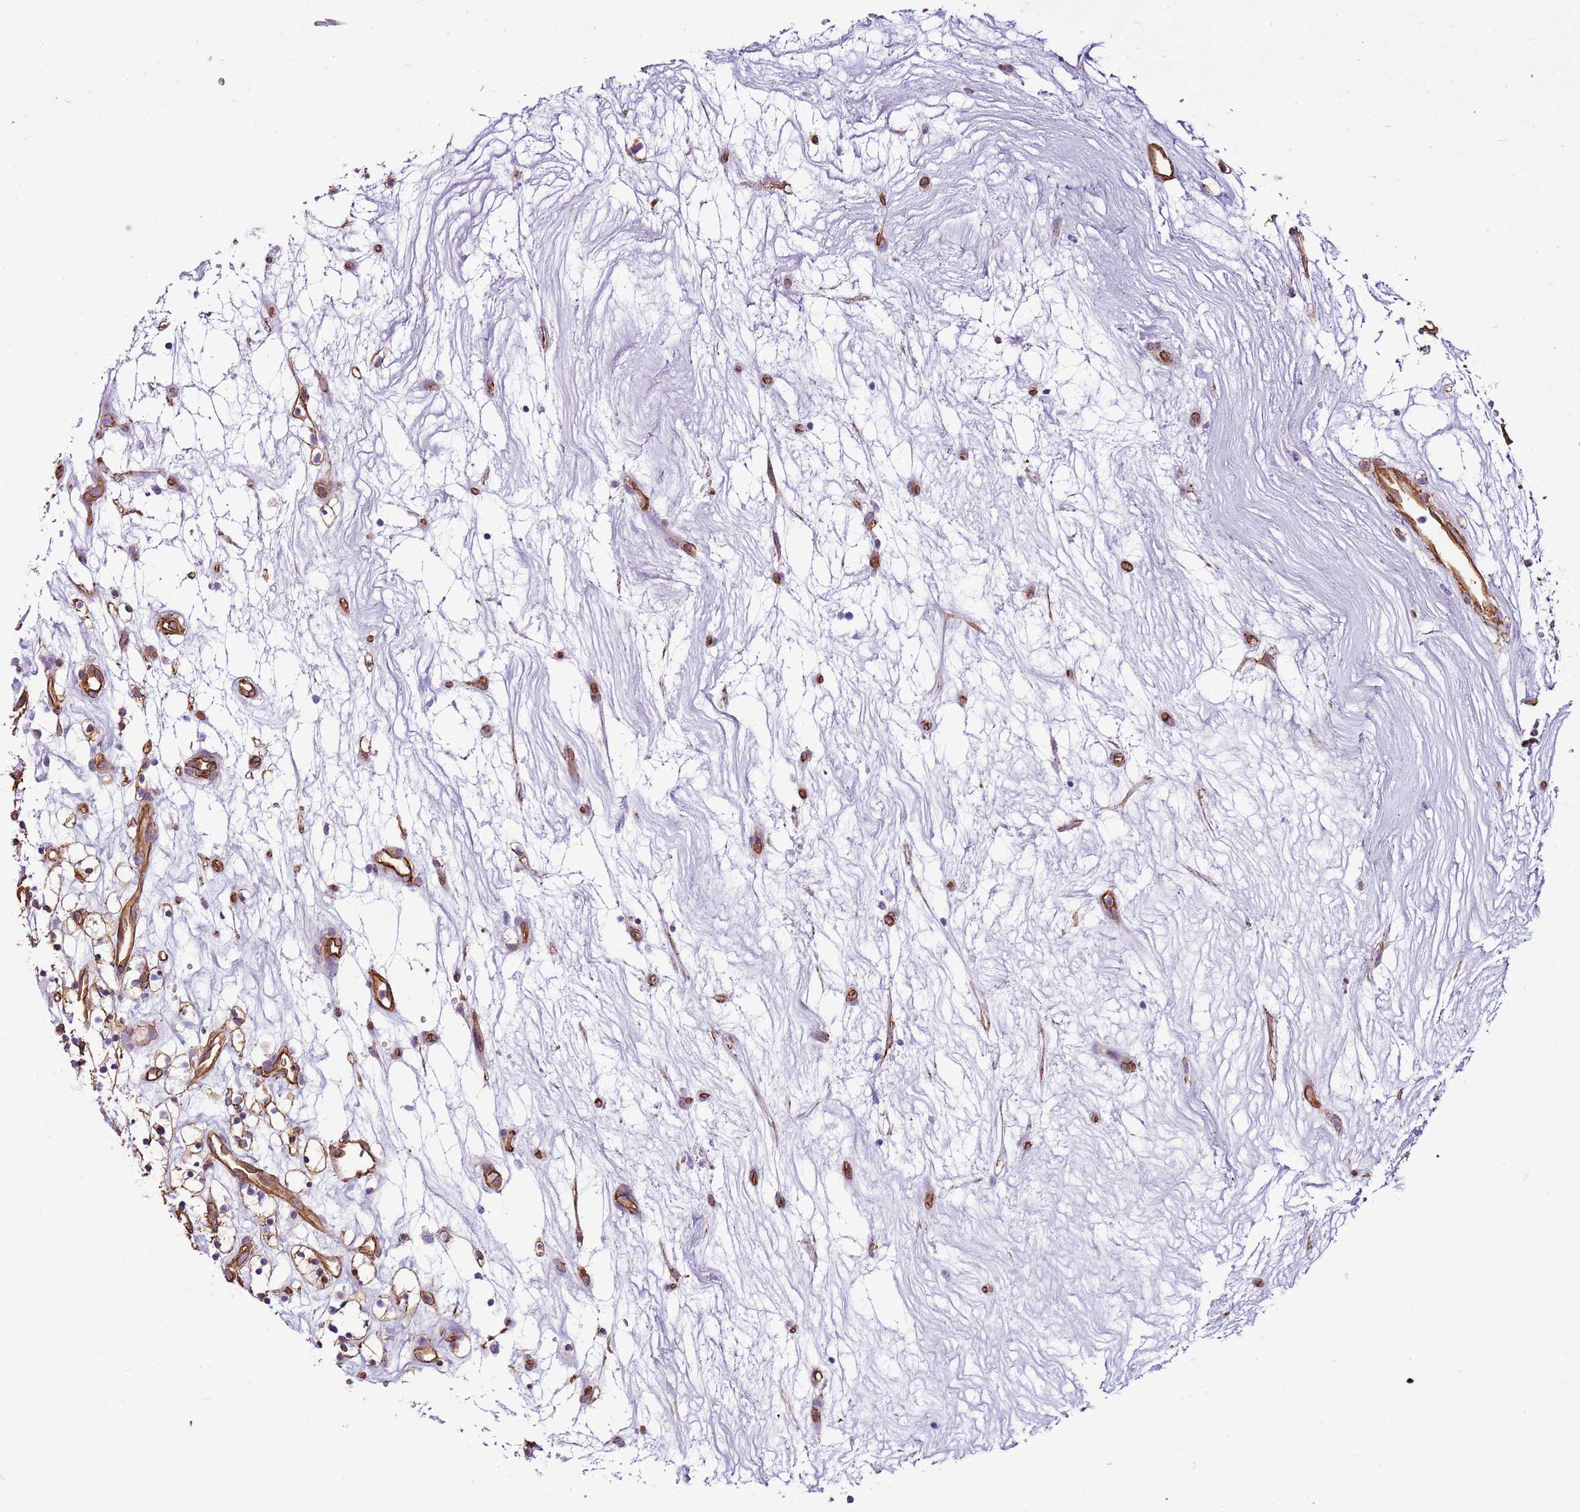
{"staining": {"intensity": "moderate", "quantity": "<25%", "location": "cytoplasmic/membranous"}, "tissue": "renal cancer", "cell_type": "Tumor cells", "image_type": "cancer", "snomed": [{"axis": "morphology", "description": "Adenocarcinoma, NOS"}, {"axis": "topography", "description": "Kidney"}], "caption": "Moderate cytoplasmic/membranous staining is appreciated in approximately <25% of tumor cells in renal cancer.", "gene": "CTDSPL", "patient": {"sex": "female", "age": 57}}